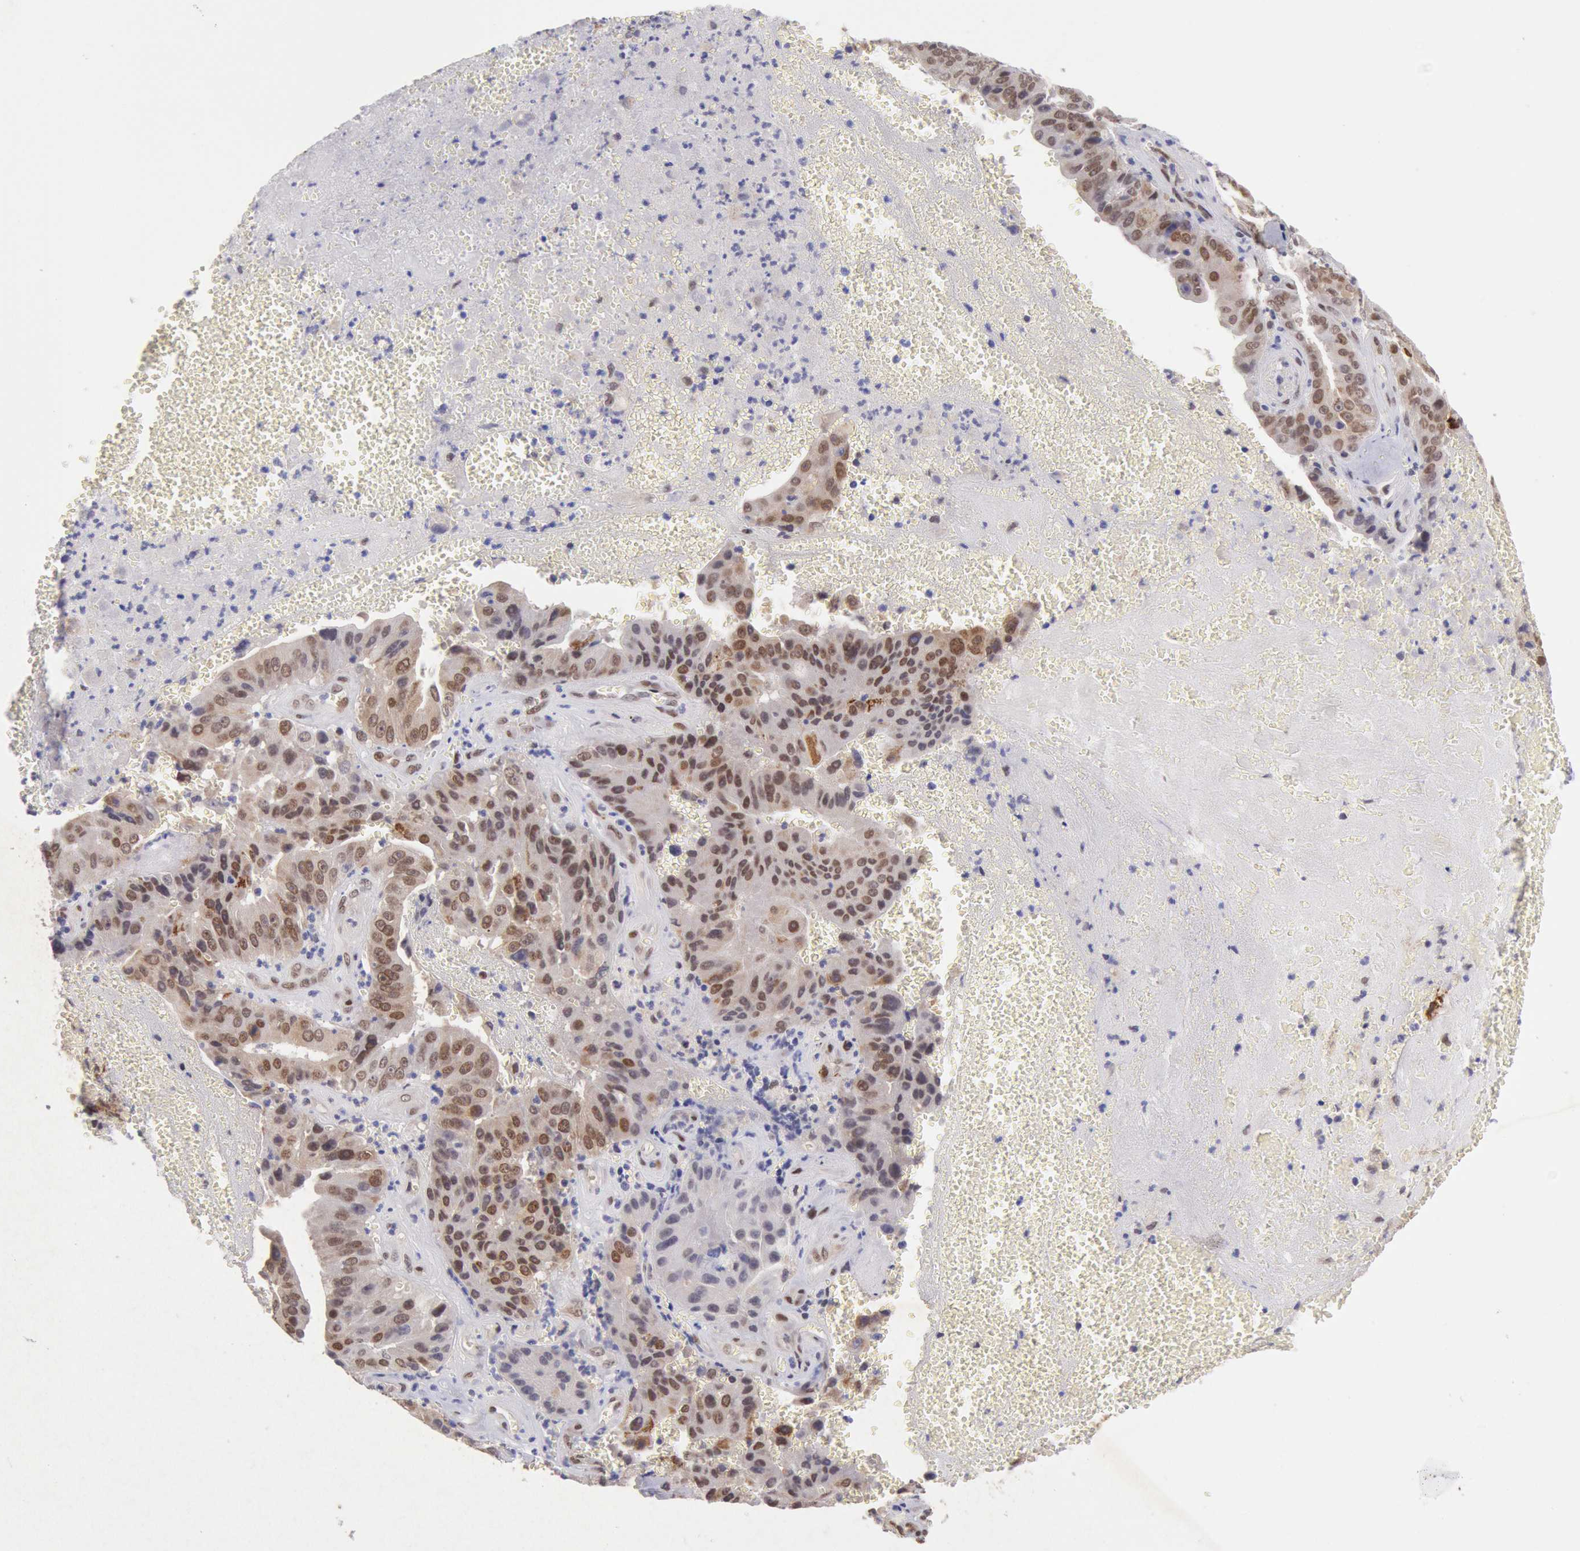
{"staining": {"intensity": "moderate", "quantity": "25%-75%", "location": "nuclear"}, "tissue": "liver cancer", "cell_type": "Tumor cells", "image_type": "cancer", "snomed": [{"axis": "morphology", "description": "Cholangiocarcinoma"}, {"axis": "topography", "description": "Liver"}], "caption": "Tumor cells demonstrate medium levels of moderate nuclear expression in approximately 25%-75% of cells in liver cancer.", "gene": "CDKN2B", "patient": {"sex": "female", "age": 79}}